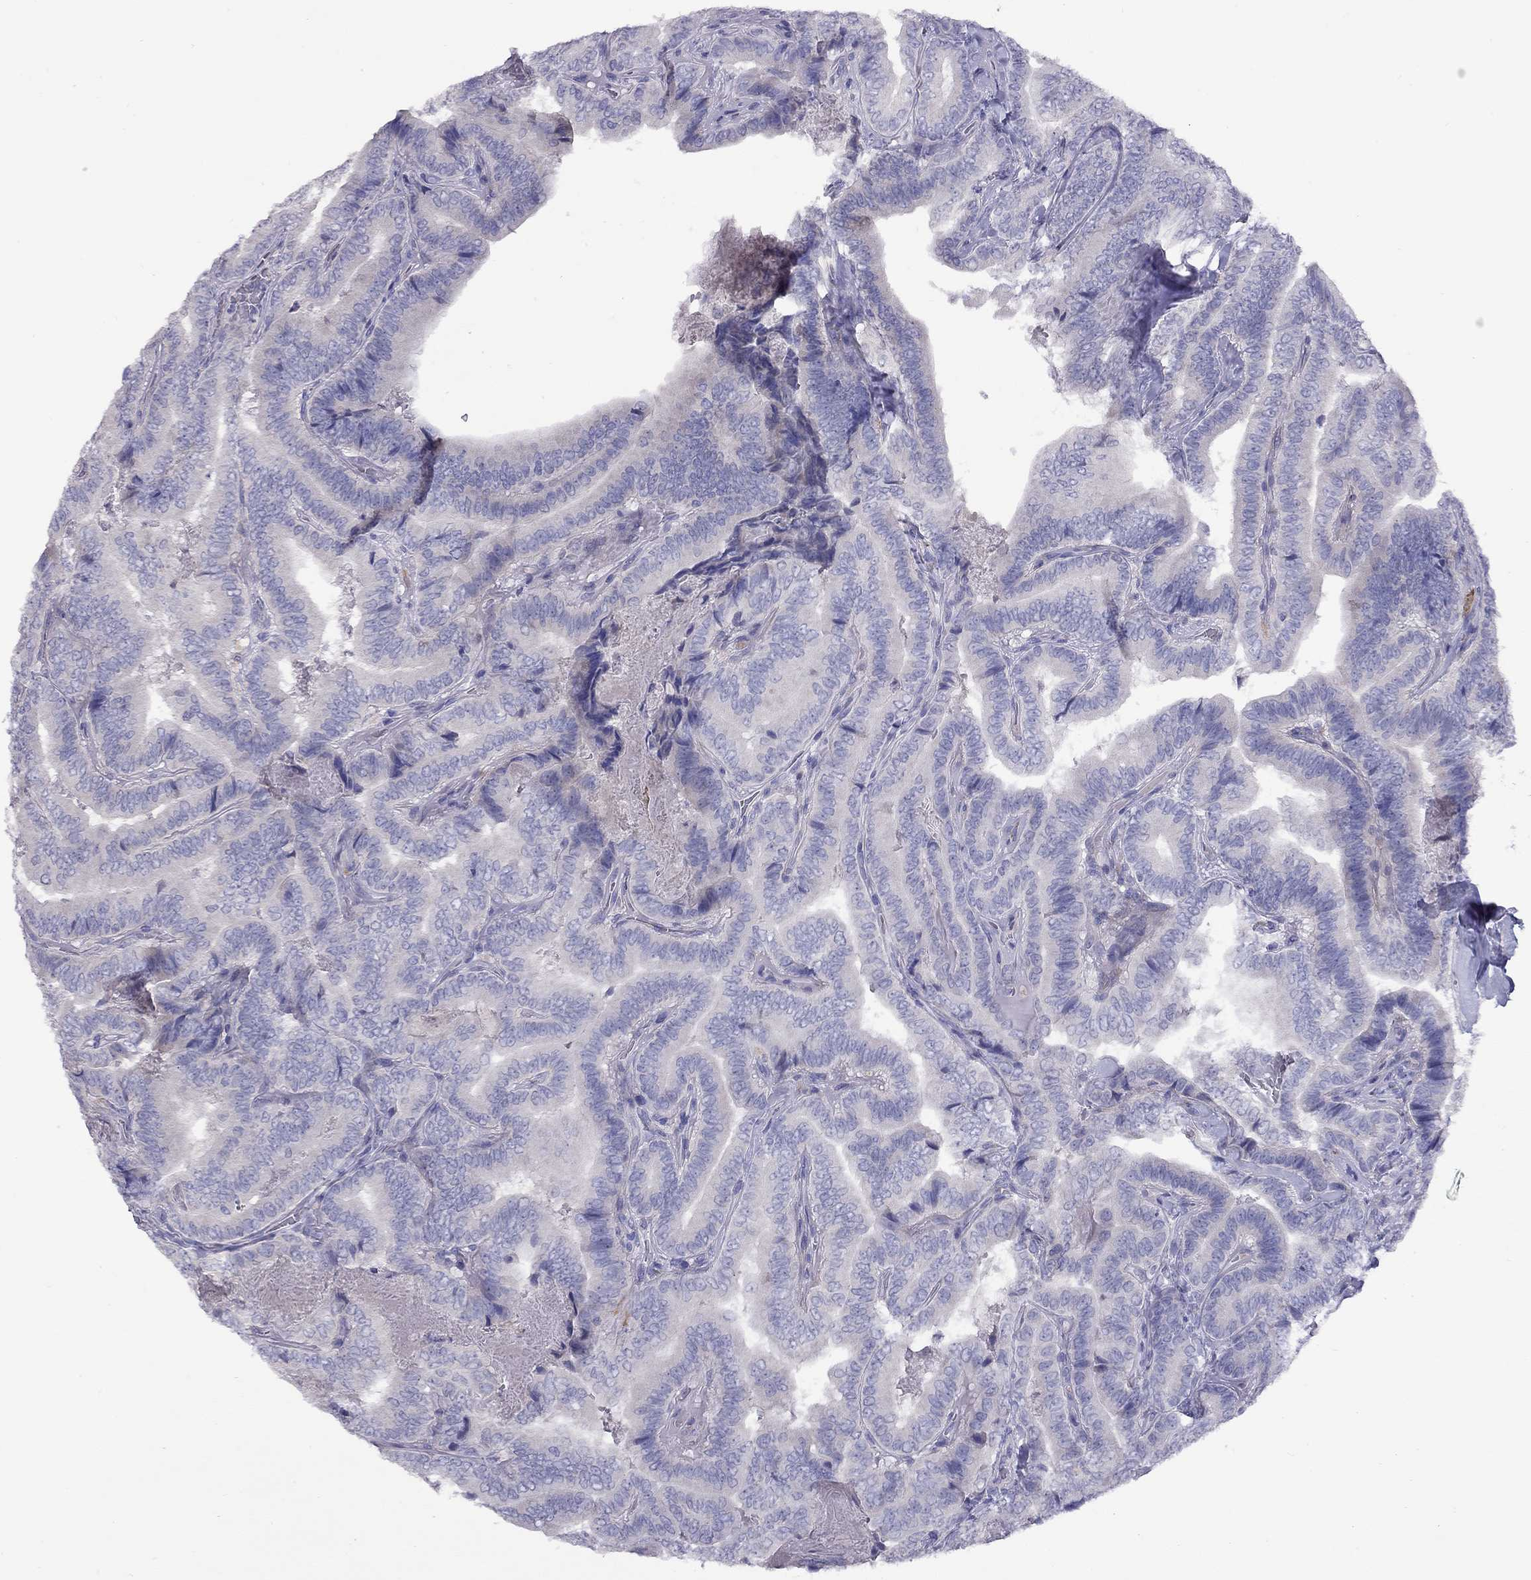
{"staining": {"intensity": "negative", "quantity": "none", "location": "none"}, "tissue": "thyroid cancer", "cell_type": "Tumor cells", "image_type": "cancer", "snomed": [{"axis": "morphology", "description": "Papillary adenocarcinoma, NOS"}, {"axis": "topography", "description": "Thyroid gland"}], "caption": "Tumor cells are negative for protein expression in human thyroid cancer. (Stains: DAB (3,3'-diaminobenzidine) immunohistochemistry (IHC) with hematoxylin counter stain, Microscopy: brightfield microscopy at high magnification).", "gene": "CPNE4", "patient": {"sex": "male", "age": 61}}